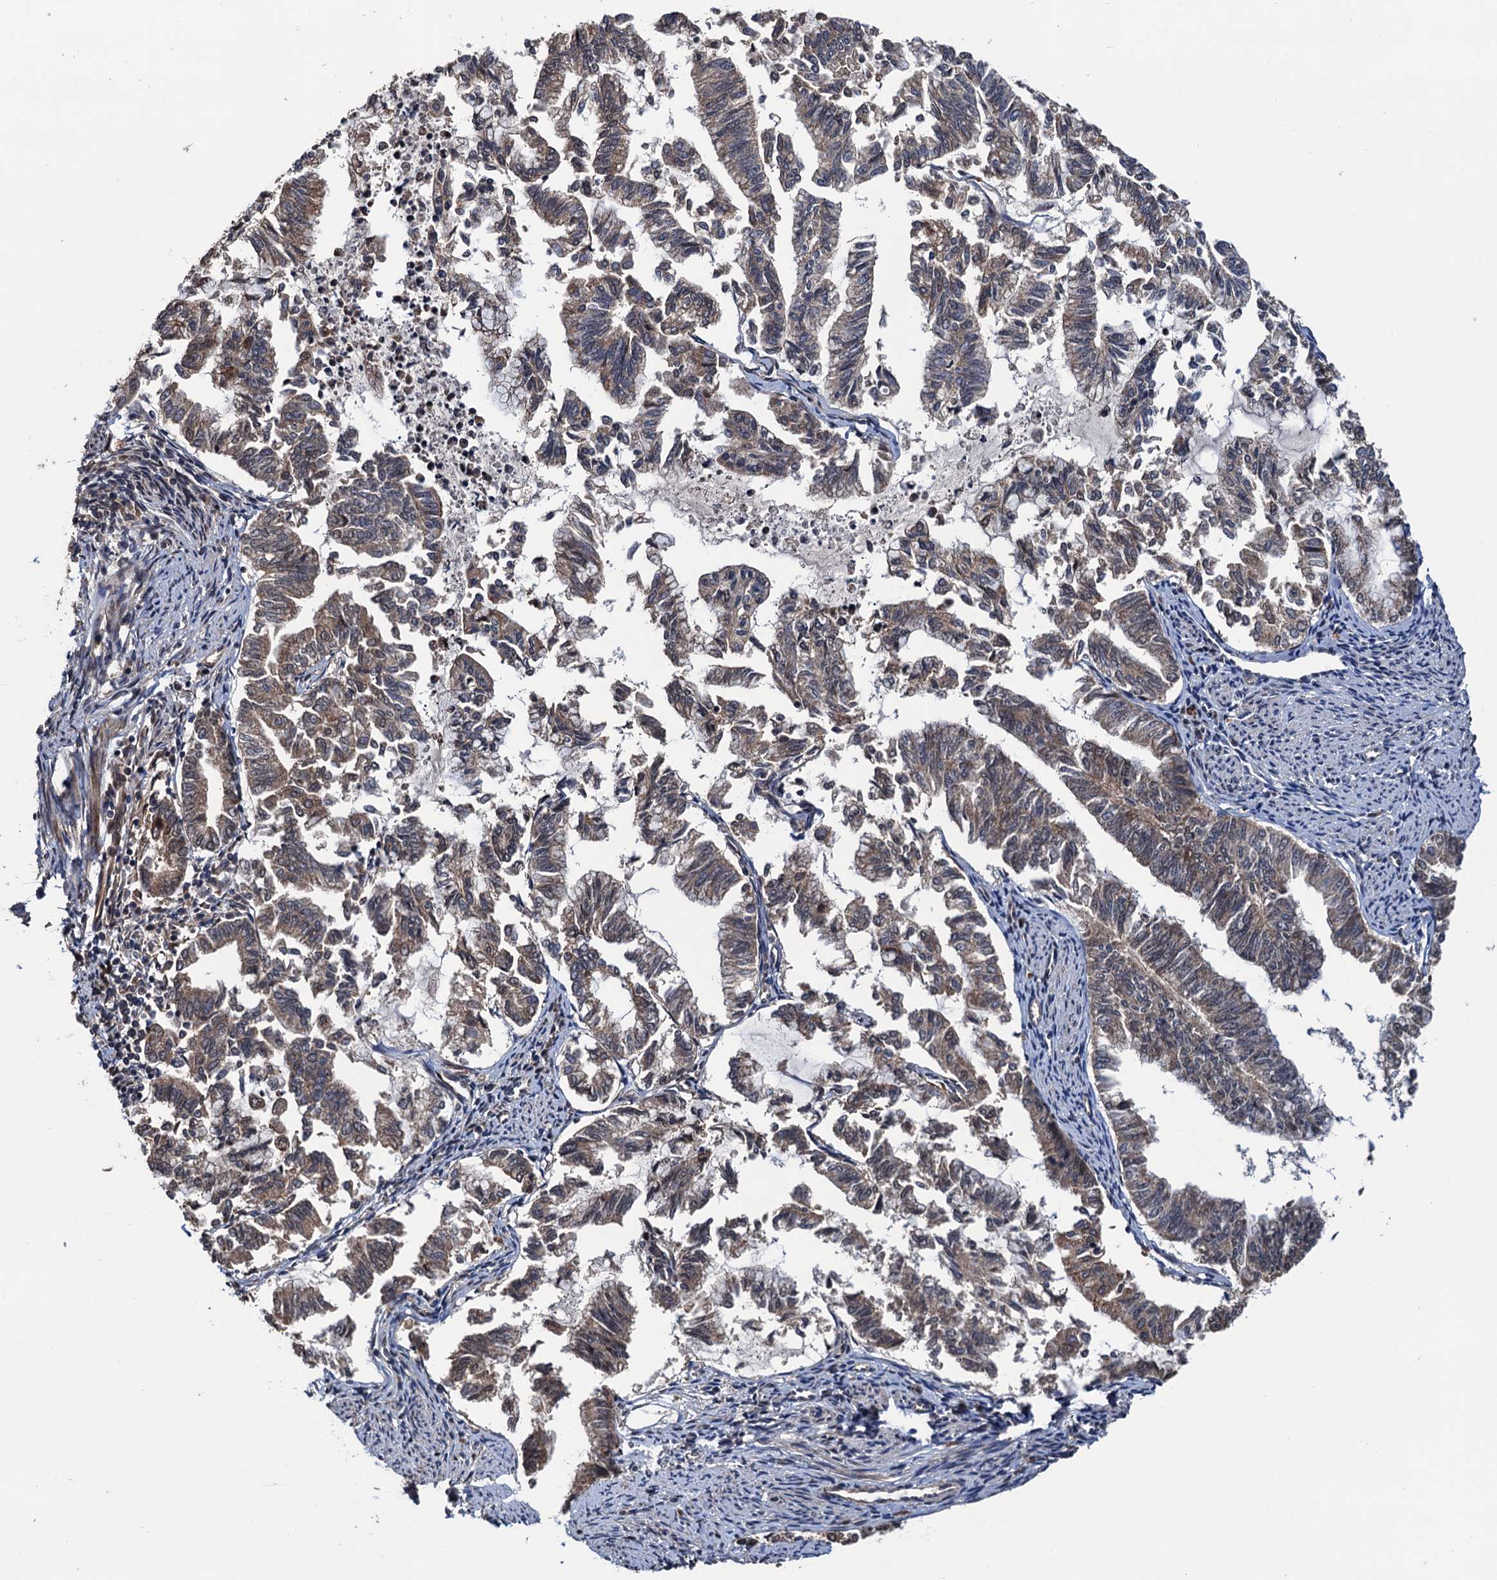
{"staining": {"intensity": "moderate", "quantity": ">75%", "location": "cytoplasmic/membranous"}, "tissue": "endometrial cancer", "cell_type": "Tumor cells", "image_type": "cancer", "snomed": [{"axis": "morphology", "description": "Adenocarcinoma, NOS"}, {"axis": "topography", "description": "Endometrium"}], "caption": "A brown stain labels moderate cytoplasmic/membranous staining of a protein in endometrial cancer (adenocarcinoma) tumor cells.", "gene": "NAA16", "patient": {"sex": "female", "age": 79}}